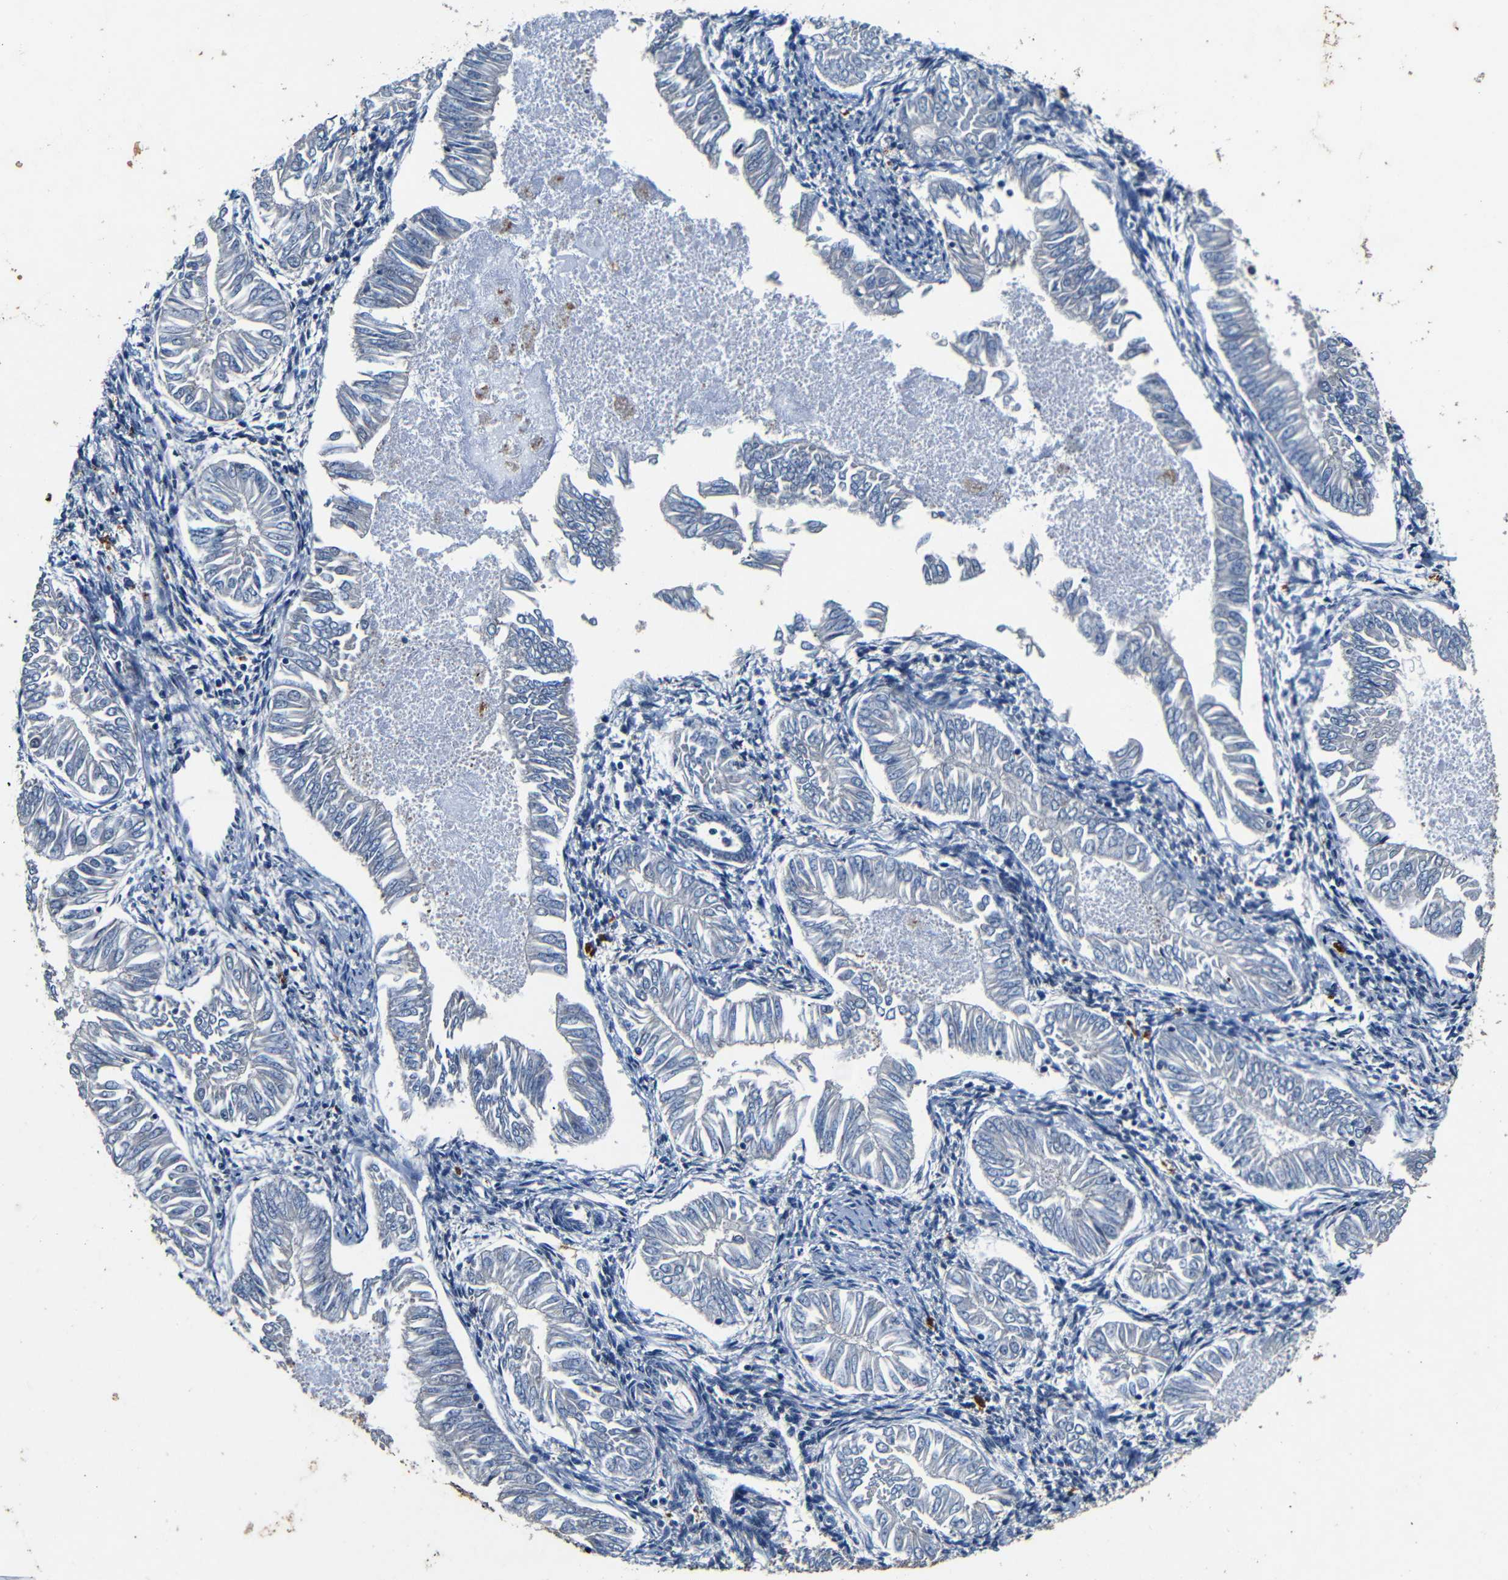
{"staining": {"intensity": "negative", "quantity": "none", "location": "none"}, "tissue": "endometrial cancer", "cell_type": "Tumor cells", "image_type": "cancer", "snomed": [{"axis": "morphology", "description": "Adenocarcinoma, NOS"}, {"axis": "topography", "description": "Endometrium"}], "caption": "This is an IHC photomicrograph of human endometrial cancer (adenocarcinoma). There is no positivity in tumor cells.", "gene": "FOXD4", "patient": {"sex": "female", "age": 53}}